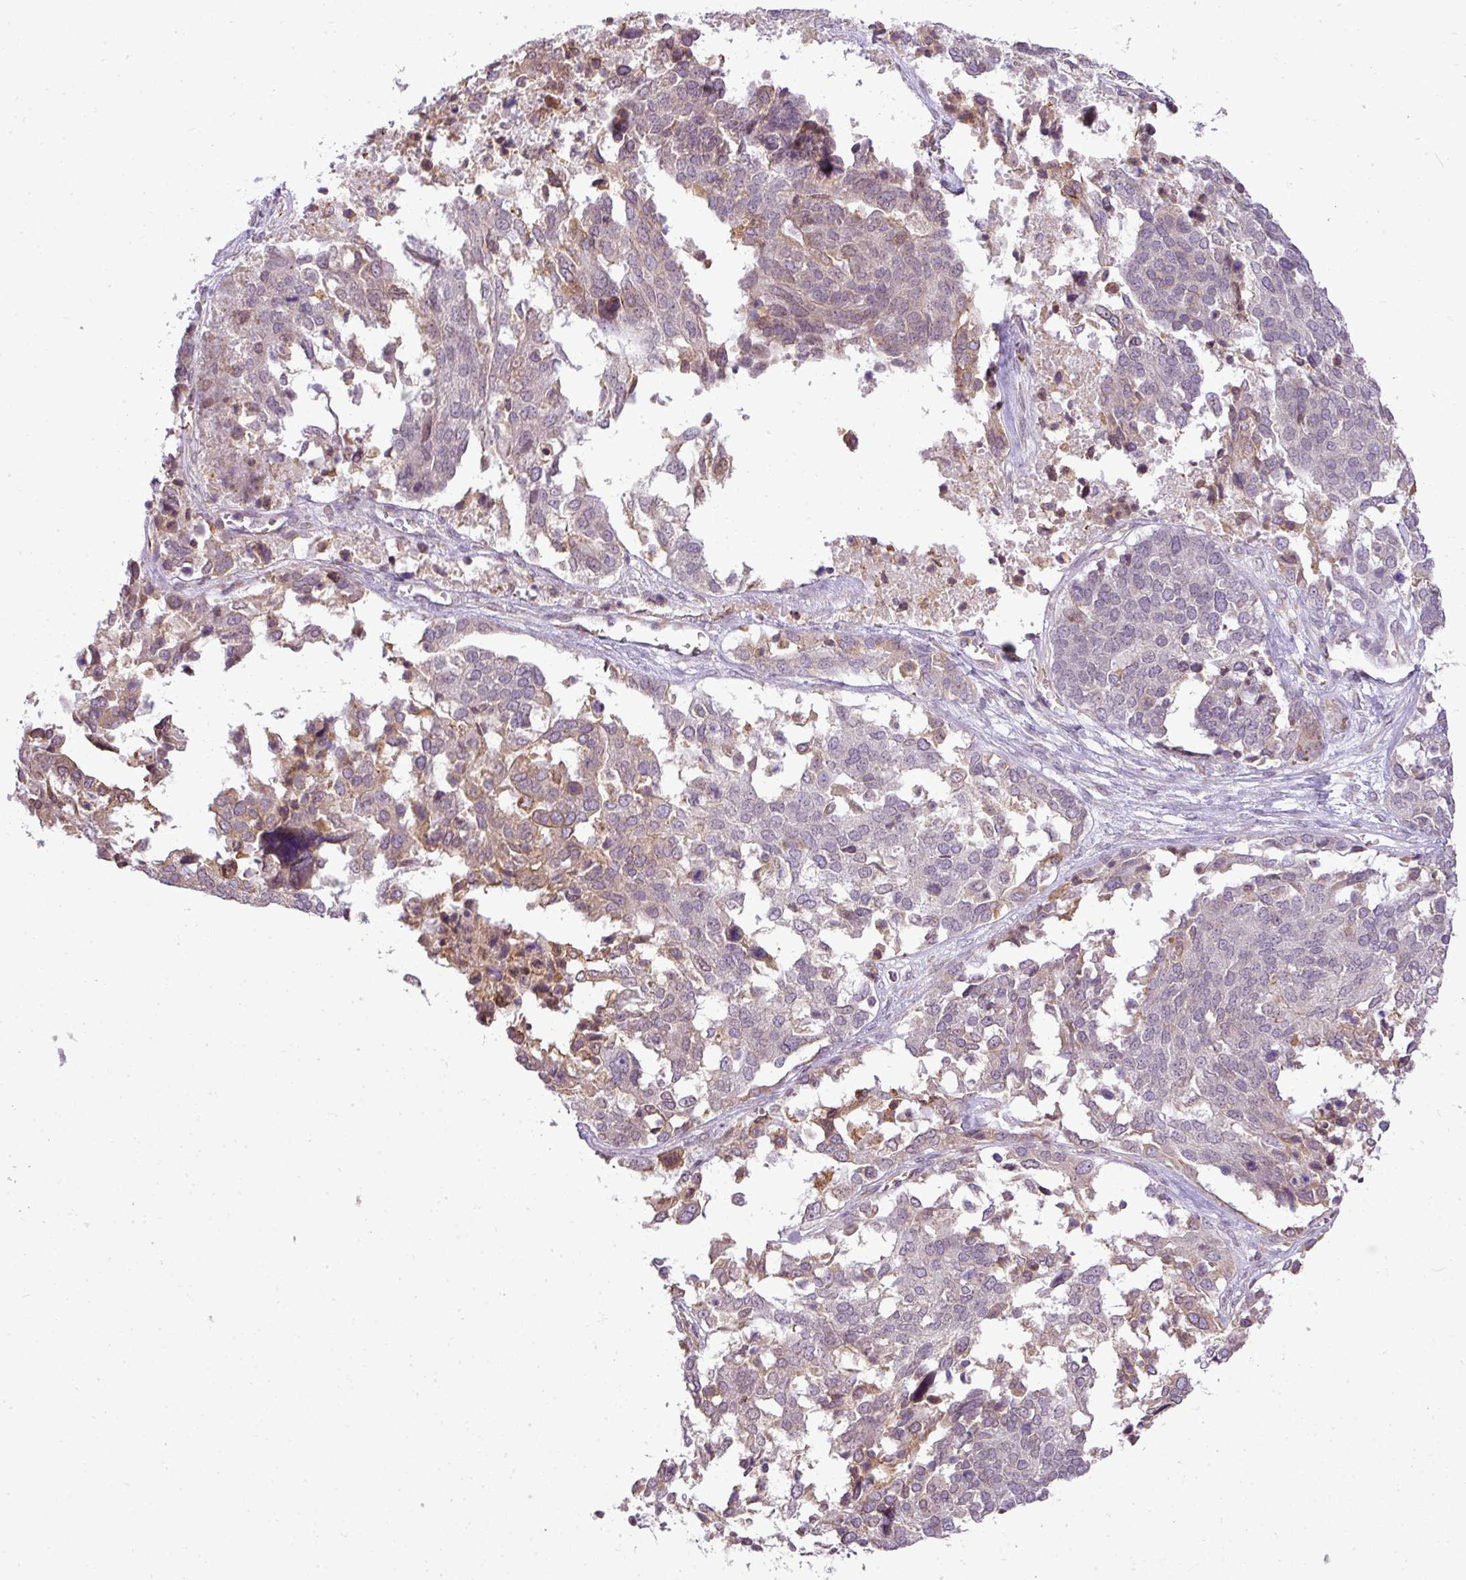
{"staining": {"intensity": "weak", "quantity": "<25%", "location": "cytoplasmic/membranous,nuclear"}, "tissue": "ovarian cancer", "cell_type": "Tumor cells", "image_type": "cancer", "snomed": [{"axis": "morphology", "description": "Cystadenocarcinoma, serous, NOS"}, {"axis": "topography", "description": "Ovary"}], "caption": "IHC of human ovarian cancer reveals no staining in tumor cells.", "gene": "COX18", "patient": {"sex": "female", "age": 44}}